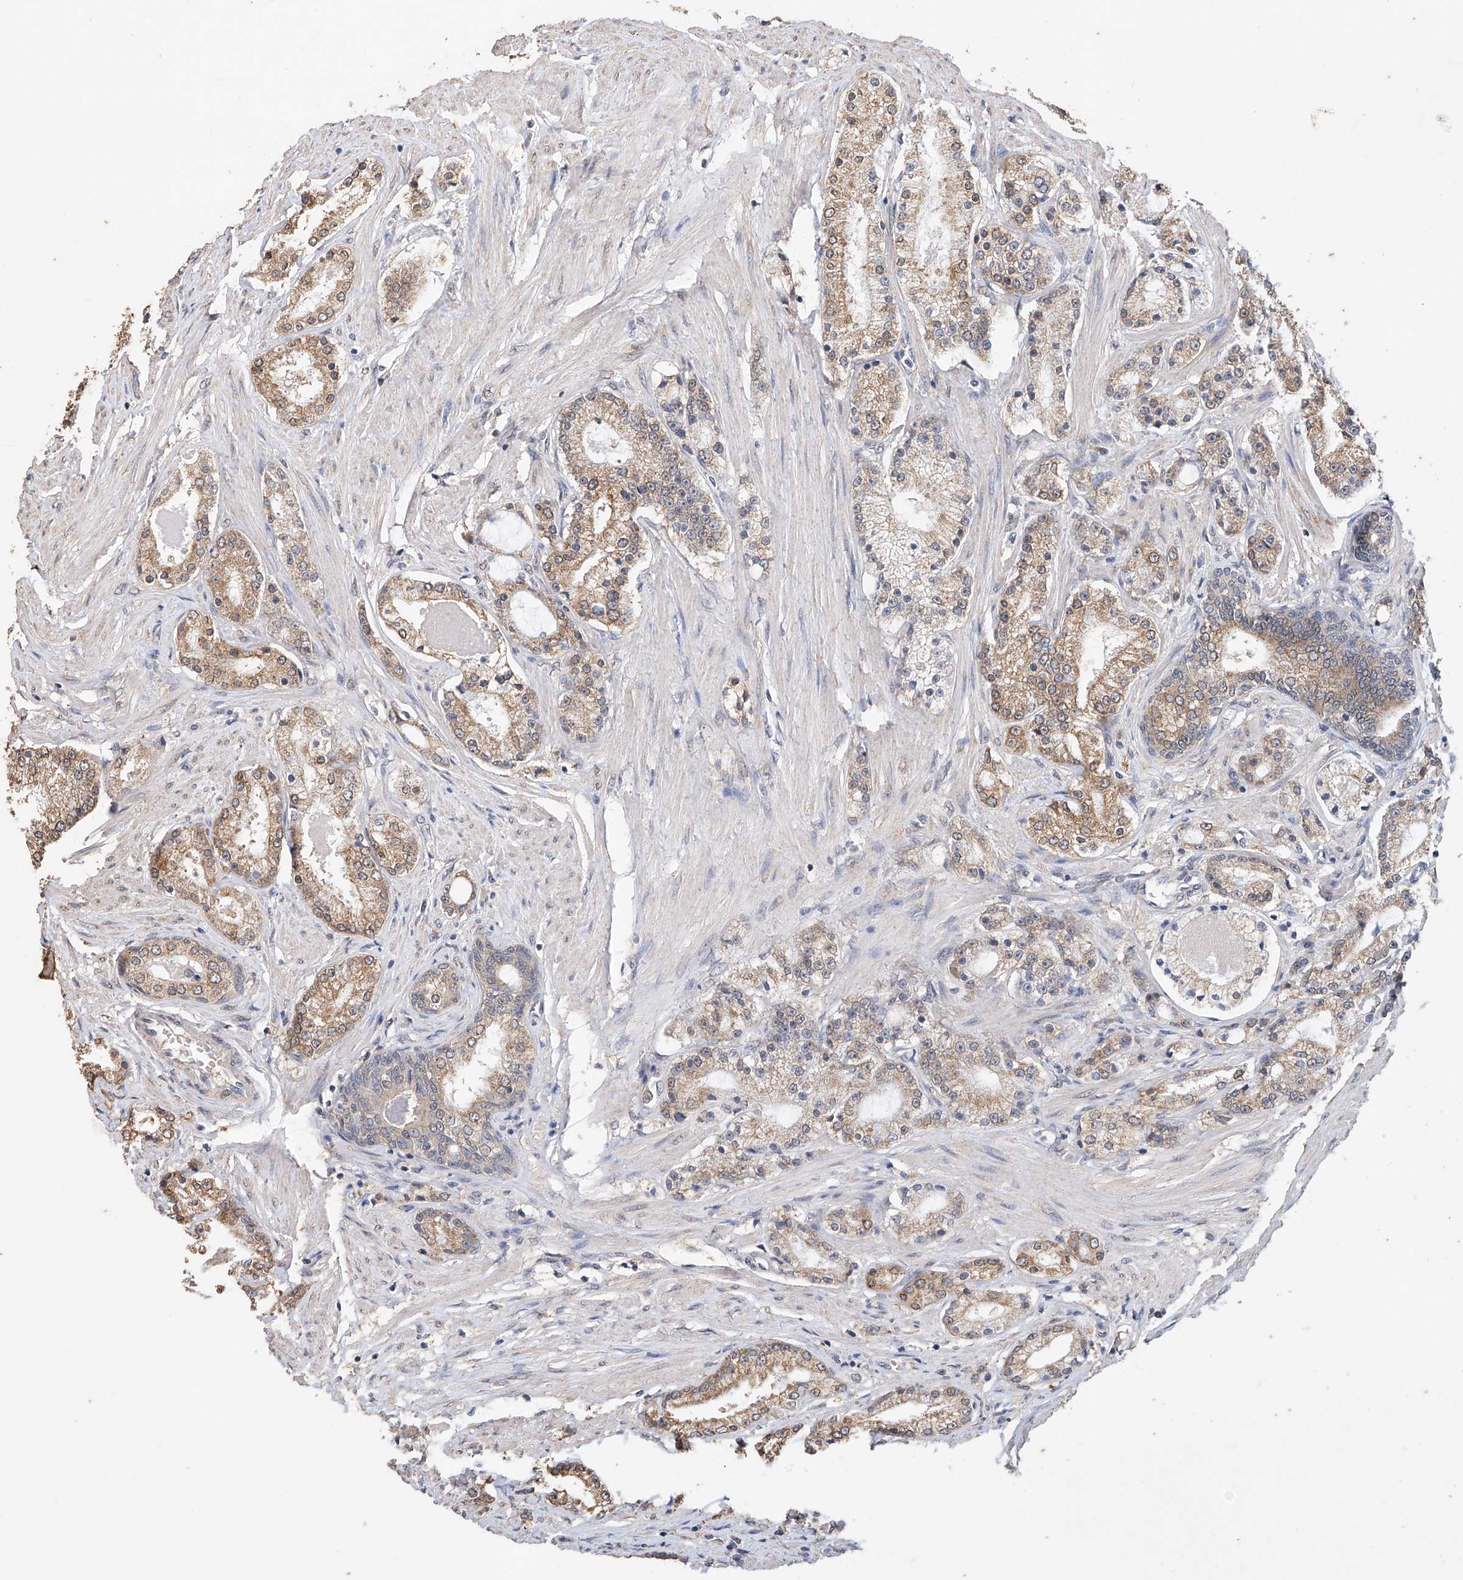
{"staining": {"intensity": "moderate", "quantity": ">75%", "location": "cytoplasmic/membranous"}, "tissue": "prostate cancer", "cell_type": "Tumor cells", "image_type": "cancer", "snomed": [{"axis": "morphology", "description": "Adenocarcinoma, Low grade"}, {"axis": "topography", "description": "Prostate"}], "caption": "Prostate cancer (low-grade adenocarcinoma) stained with immunohistochemistry (IHC) exhibits moderate cytoplasmic/membranous staining in about >75% of tumor cells.", "gene": "CERS4", "patient": {"sex": "male", "age": 63}}